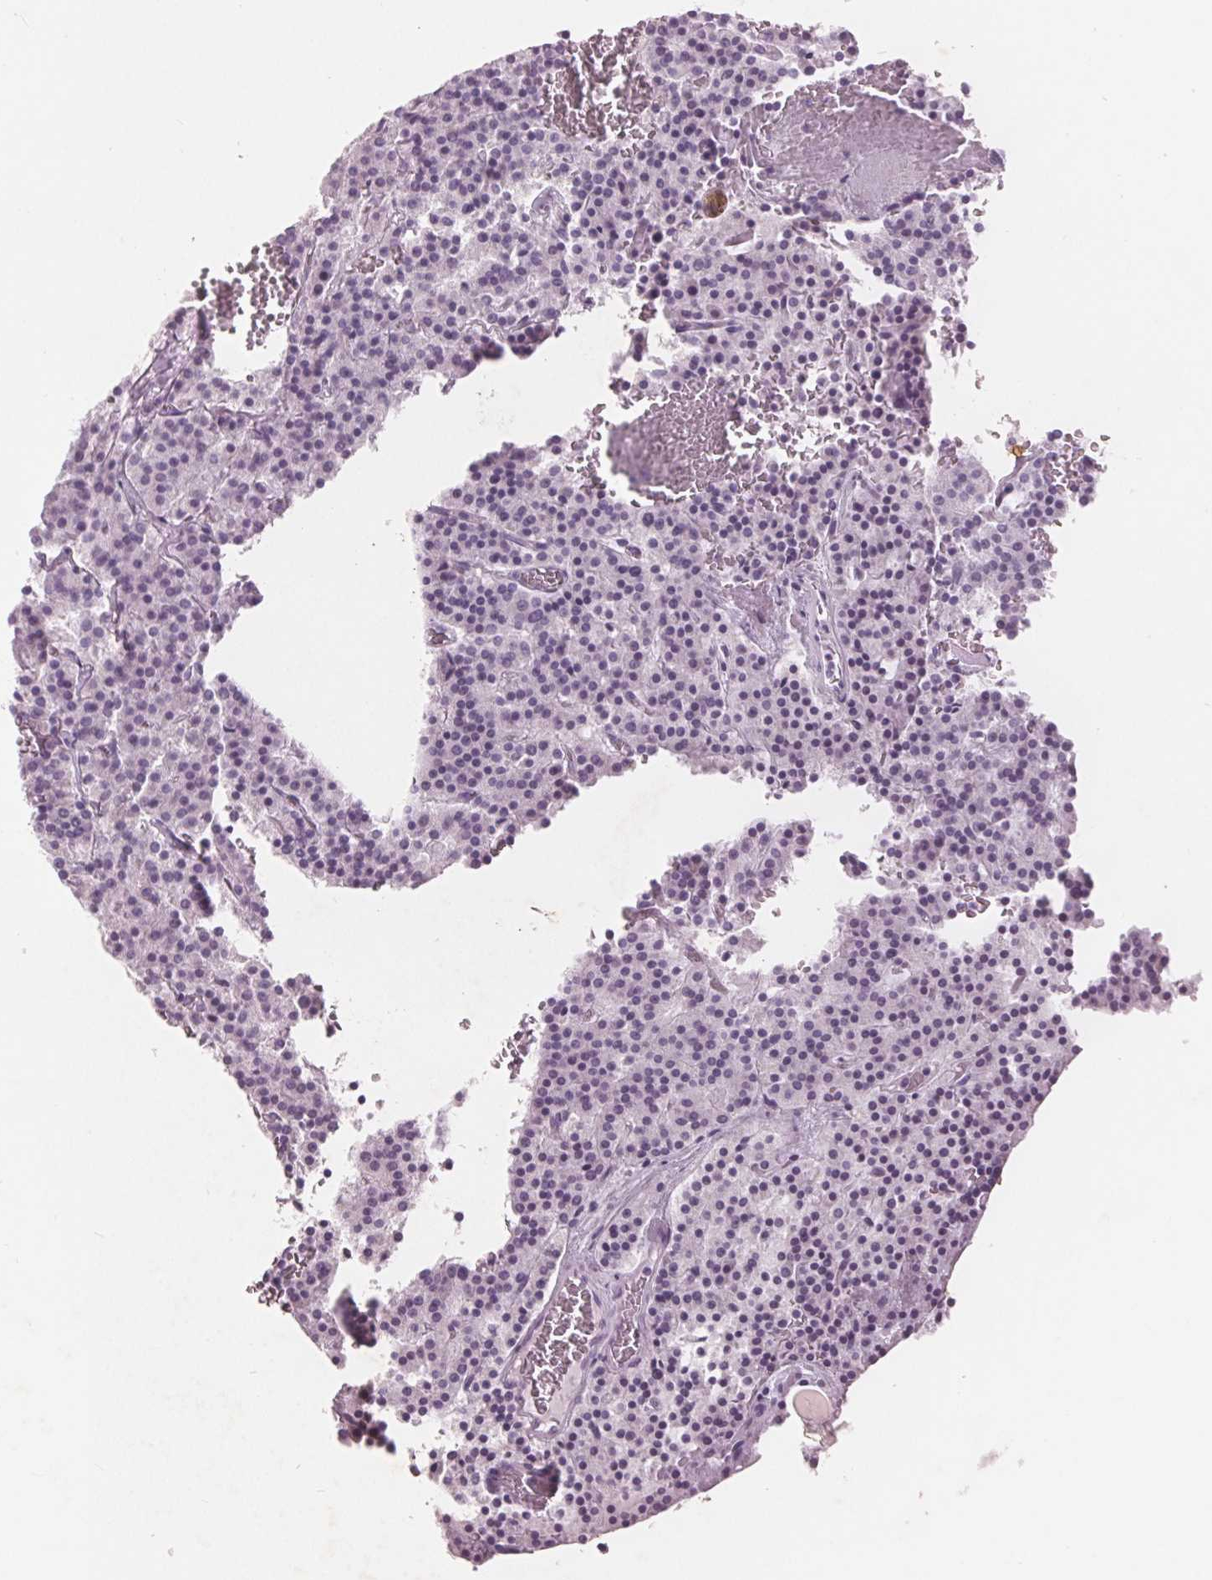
{"staining": {"intensity": "negative", "quantity": "none", "location": "none"}, "tissue": "carcinoid", "cell_type": "Tumor cells", "image_type": "cancer", "snomed": [{"axis": "morphology", "description": "Carcinoid, malignant, NOS"}, {"axis": "topography", "description": "Lung"}], "caption": "This is a photomicrograph of IHC staining of carcinoid (malignant), which shows no expression in tumor cells.", "gene": "PTPN14", "patient": {"sex": "male", "age": 70}}